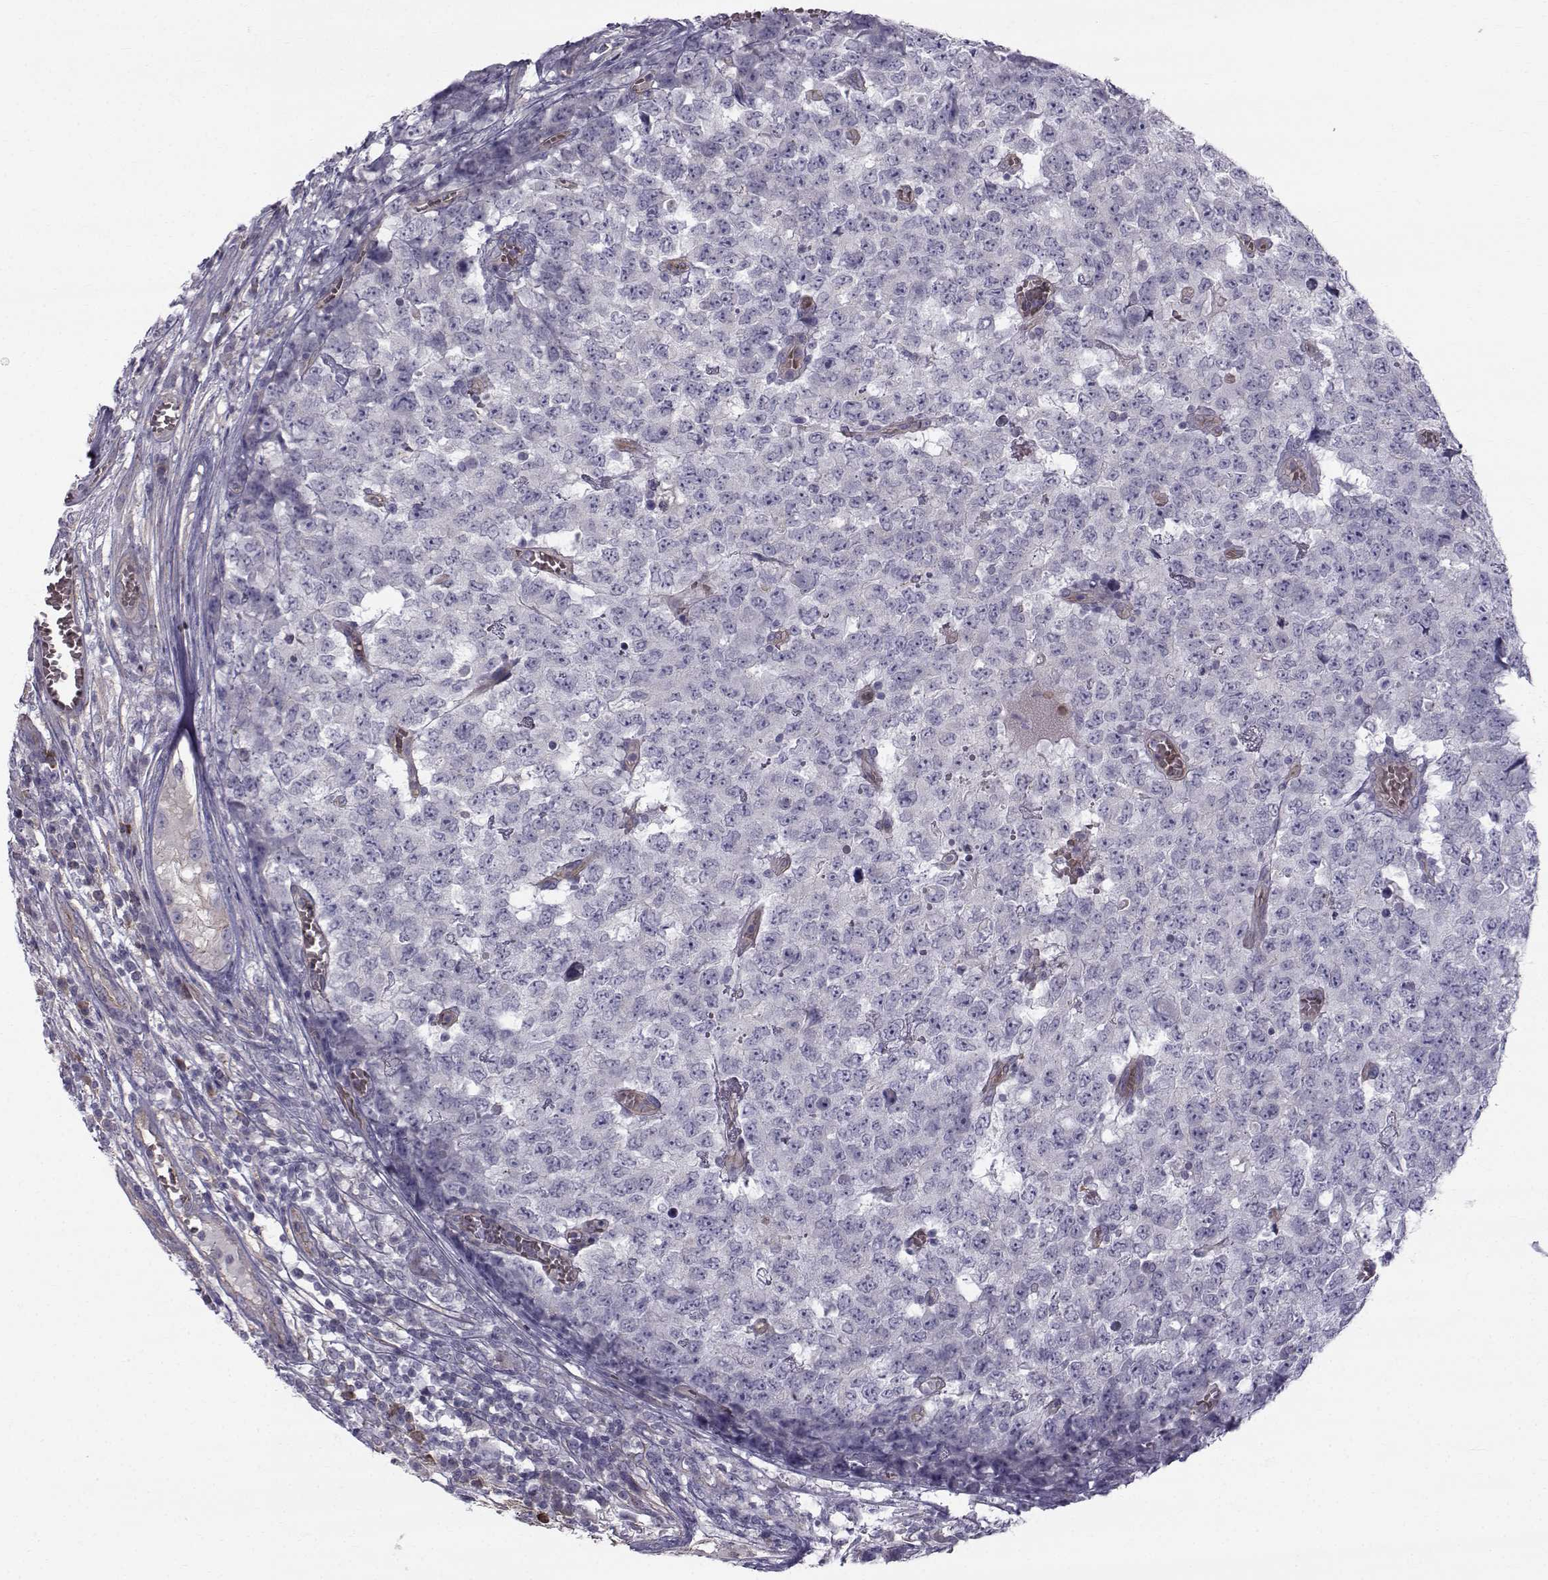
{"staining": {"intensity": "negative", "quantity": "none", "location": "none"}, "tissue": "testis cancer", "cell_type": "Tumor cells", "image_type": "cancer", "snomed": [{"axis": "morphology", "description": "Carcinoma, Embryonal, NOS"}, {"axis": "topography", "description": "Testis"}], "caption": "Immunohistochemical staining of human testis embryonal carcinoma shows no significant expression in tumor cells.", "gene": "QPCT", "patient": {"sex": "male", "age": 23}}